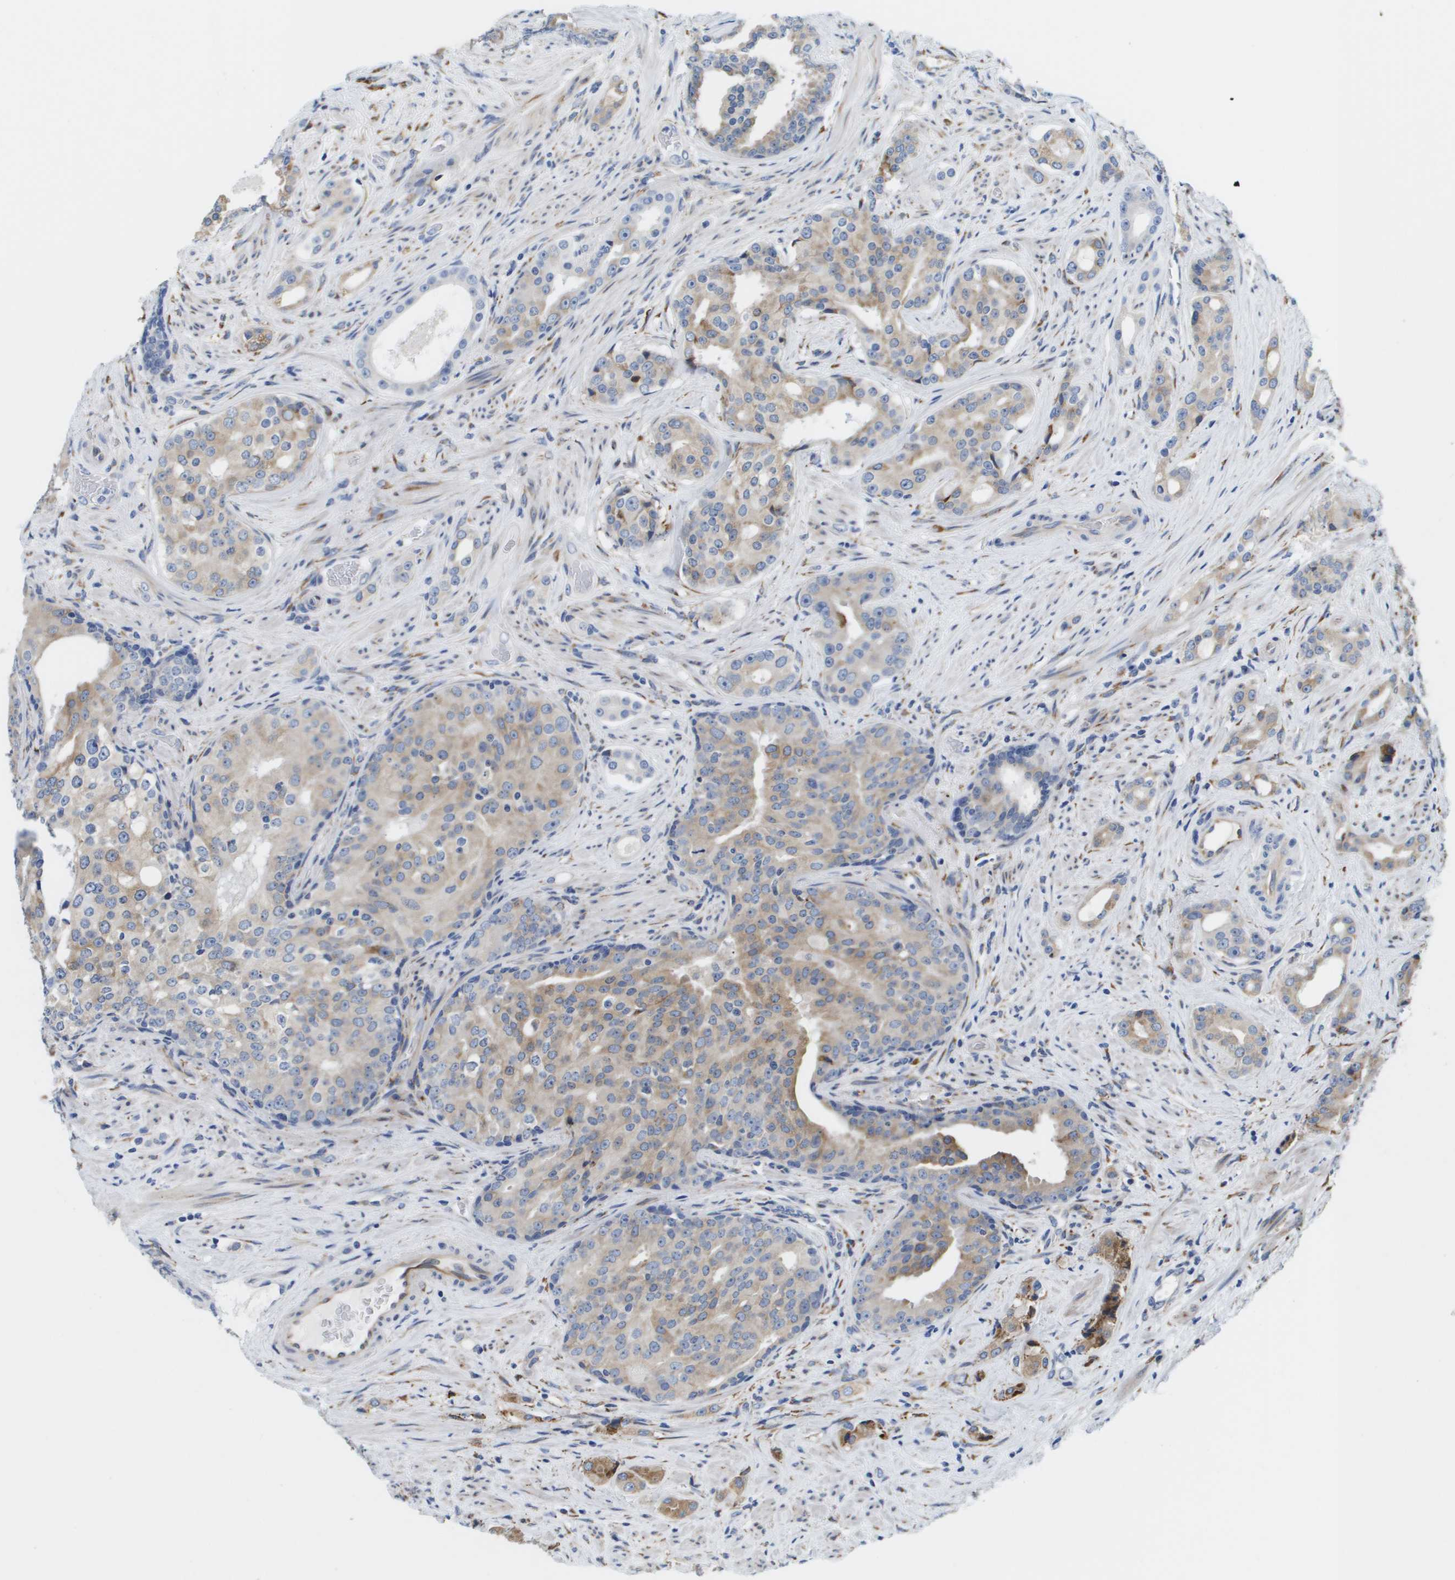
{"staining": {"intensity": "weak", "quantity": "25%-75%", "location": "cytoplasmic/membranous"}, "tissue": "prostate cancer", "cell_type": "Tumor cells", "image_type": "cancer", "snomed": [{"axis": "morphology", "description": "Adenocarcinoma, High grade"}, {"axis": "topography", "description": "Prostate"}], "caption": "Tumor cells display low levels of weak cytoplasmic/membranous staining in approximately 25%-75% of cells in human prostate adenocarcinoma (high-grade). Using DAB (3,3'-diaminobenzidine) (brown) and hematoxylin (blue) stains, captured at high magnification using brightfield microscopy.", "gene": "ST3GAL2", "patient": {"sex": "male", "age": 71}}